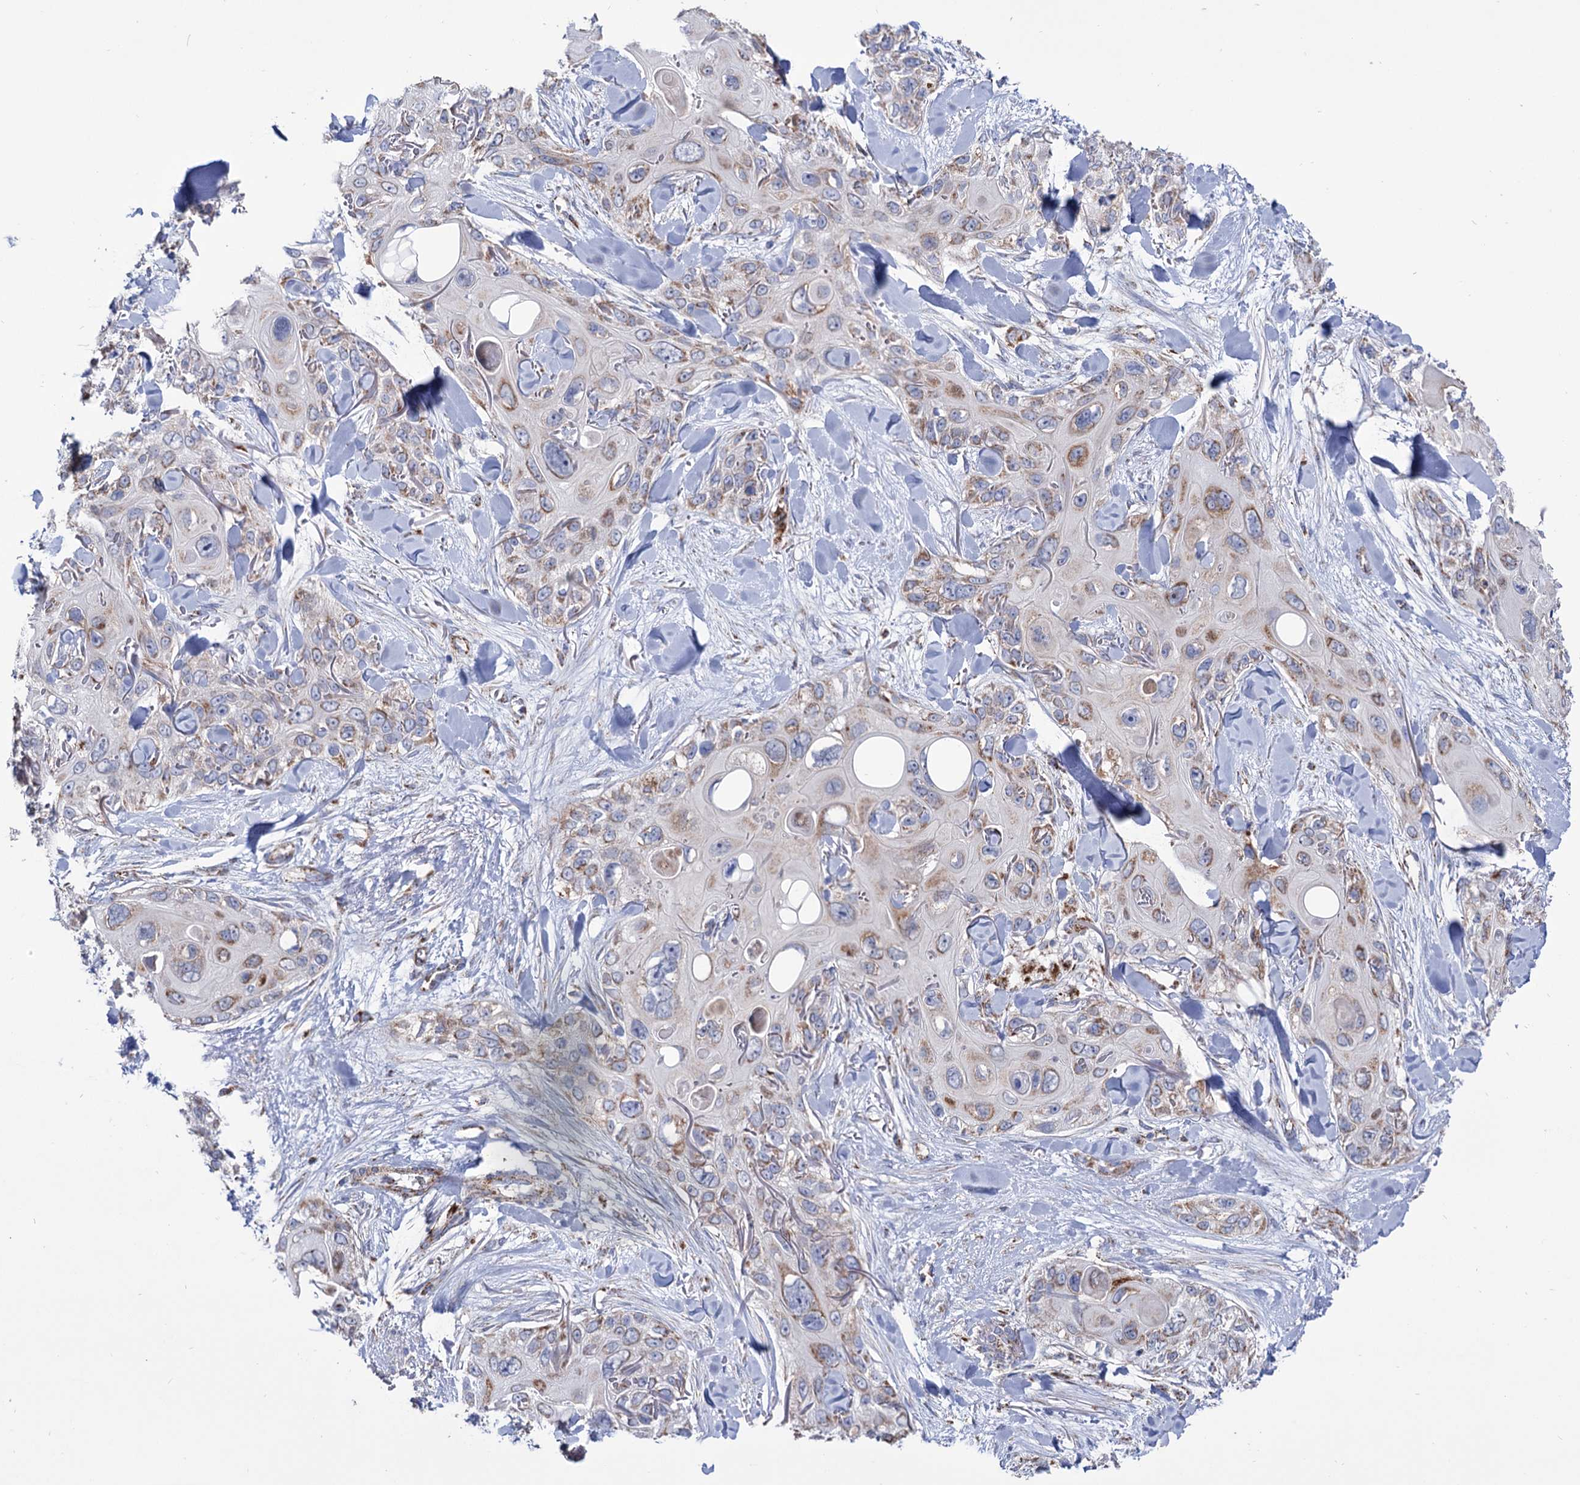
{"staining": {"intensity": "moderate", "quantity": "25%-75%", "location": "cytoplasmic/membranous"}, "tissue": "skin cancer", "cell_type": "Tumor cells", "image_type": "cancer", "snomed": [{"axis": "morphology", "description": "Normal tissue, NOS"}, {"axis": "morphology", "description": "Squamous cell carcinoma, NOS"}, {"axis": "topography", "description": "Skin"}], "caption": "Protein expression analysis of human squamous cell carcinoma (skin) reveals moderate cytoplasmic/membranous expression in approximately 25%-75% of tumor cells.", "gene": "ABHD10", "patient": {"sex": "male", "age": 72}}